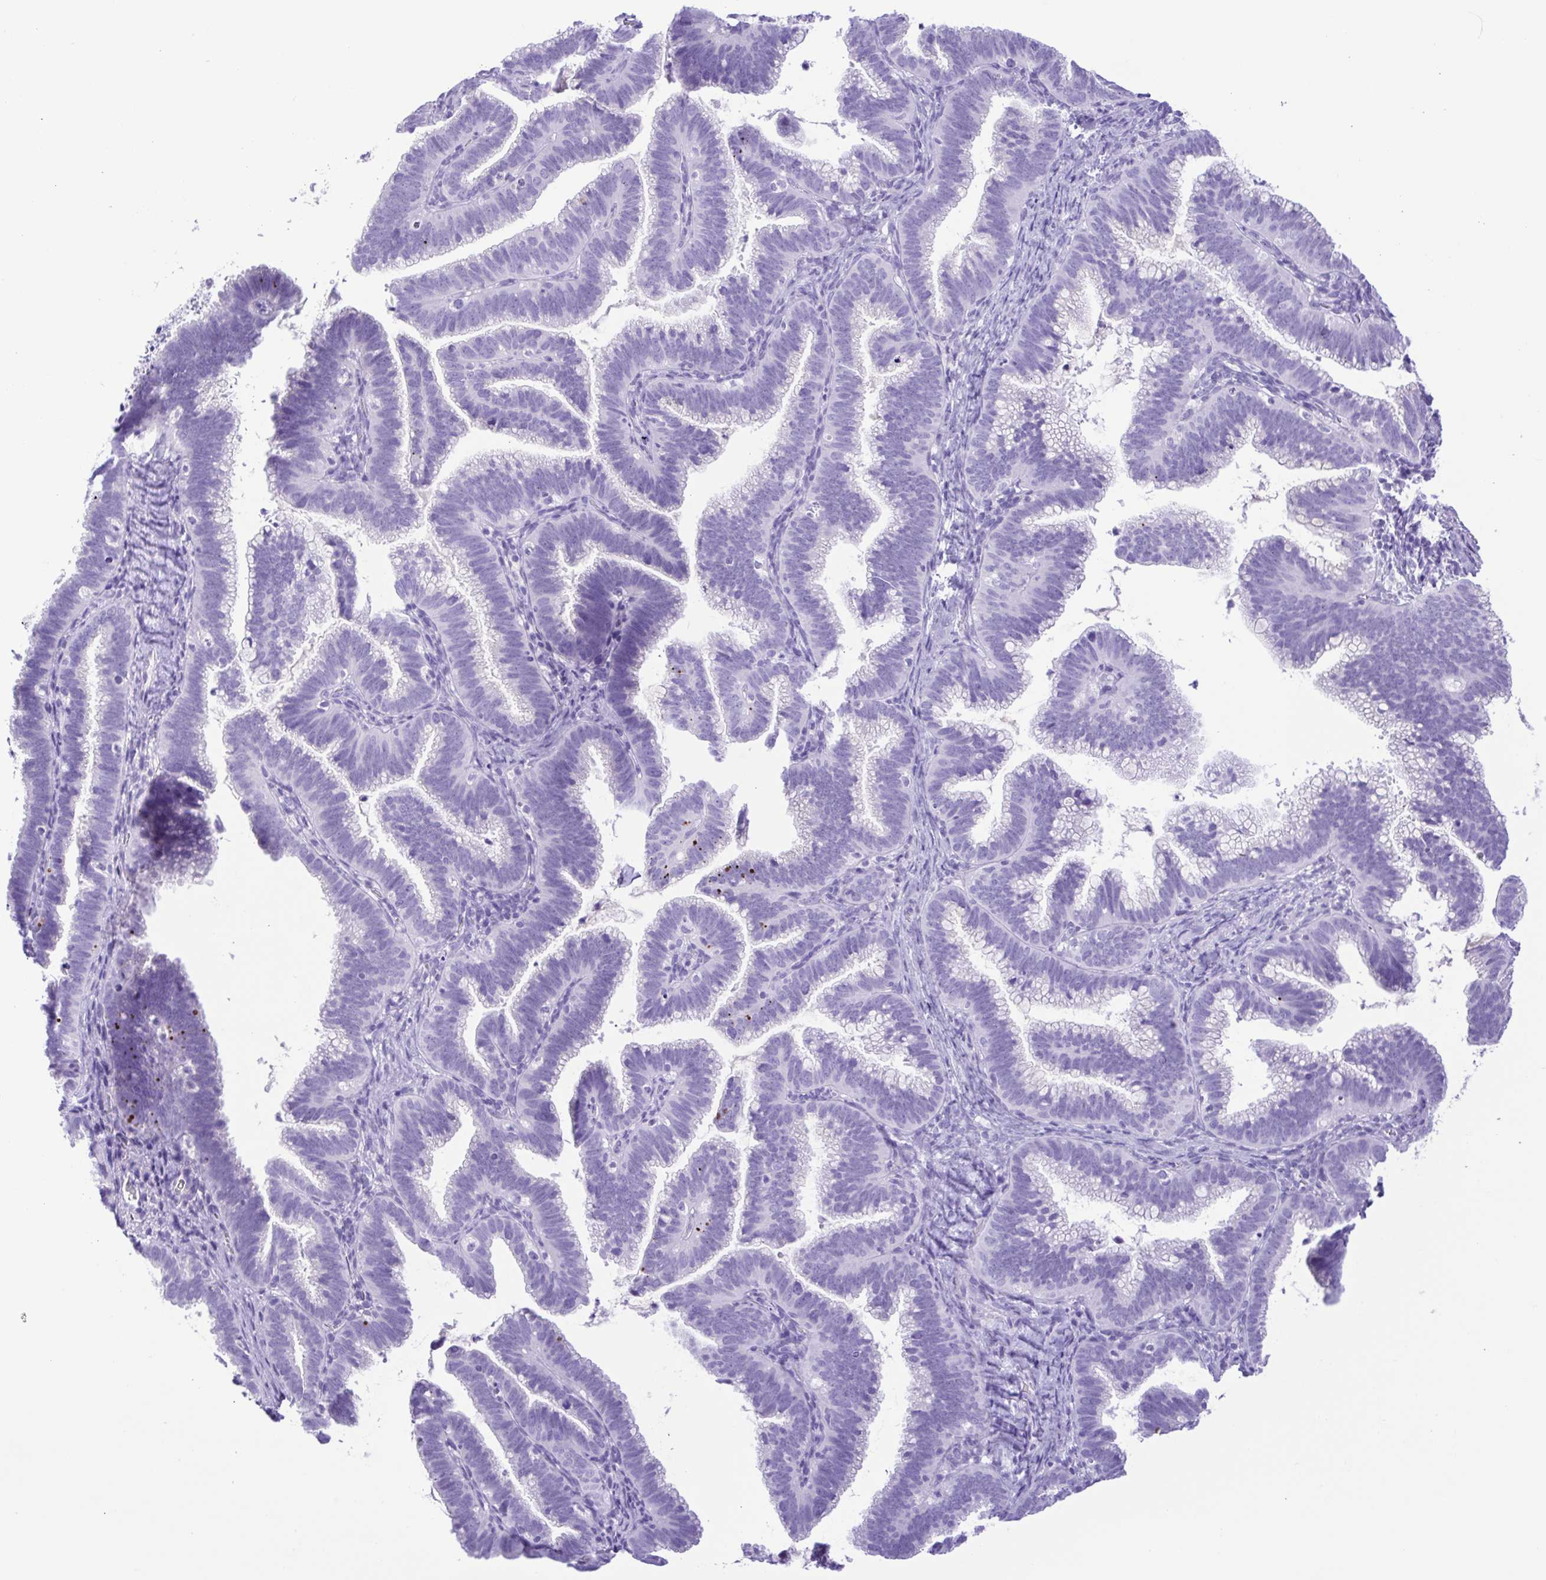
{"staining": {"intensity": "negative", "quantity": "none", "location": "none"}, "tissue": "cervical cancer", "cell_type": "Tumor cells", "image_type": "cancer", "snomed": [{"axis": "morphology", "description": "Adenocarcinoma, NOS"}, {"axis": "topography", "description": "Cervix"}], "caption": "This photomicrograph is of cervical cancer (adenocarcinoma) stained with immunohistochemistry to label a protein in brown with the nuclei are counter-stained blue. There is no expression in tumor cells. Nuclei are stained in blue.", "gene": "OVGP1", "patient": {"sex": "female", "age": 61}}